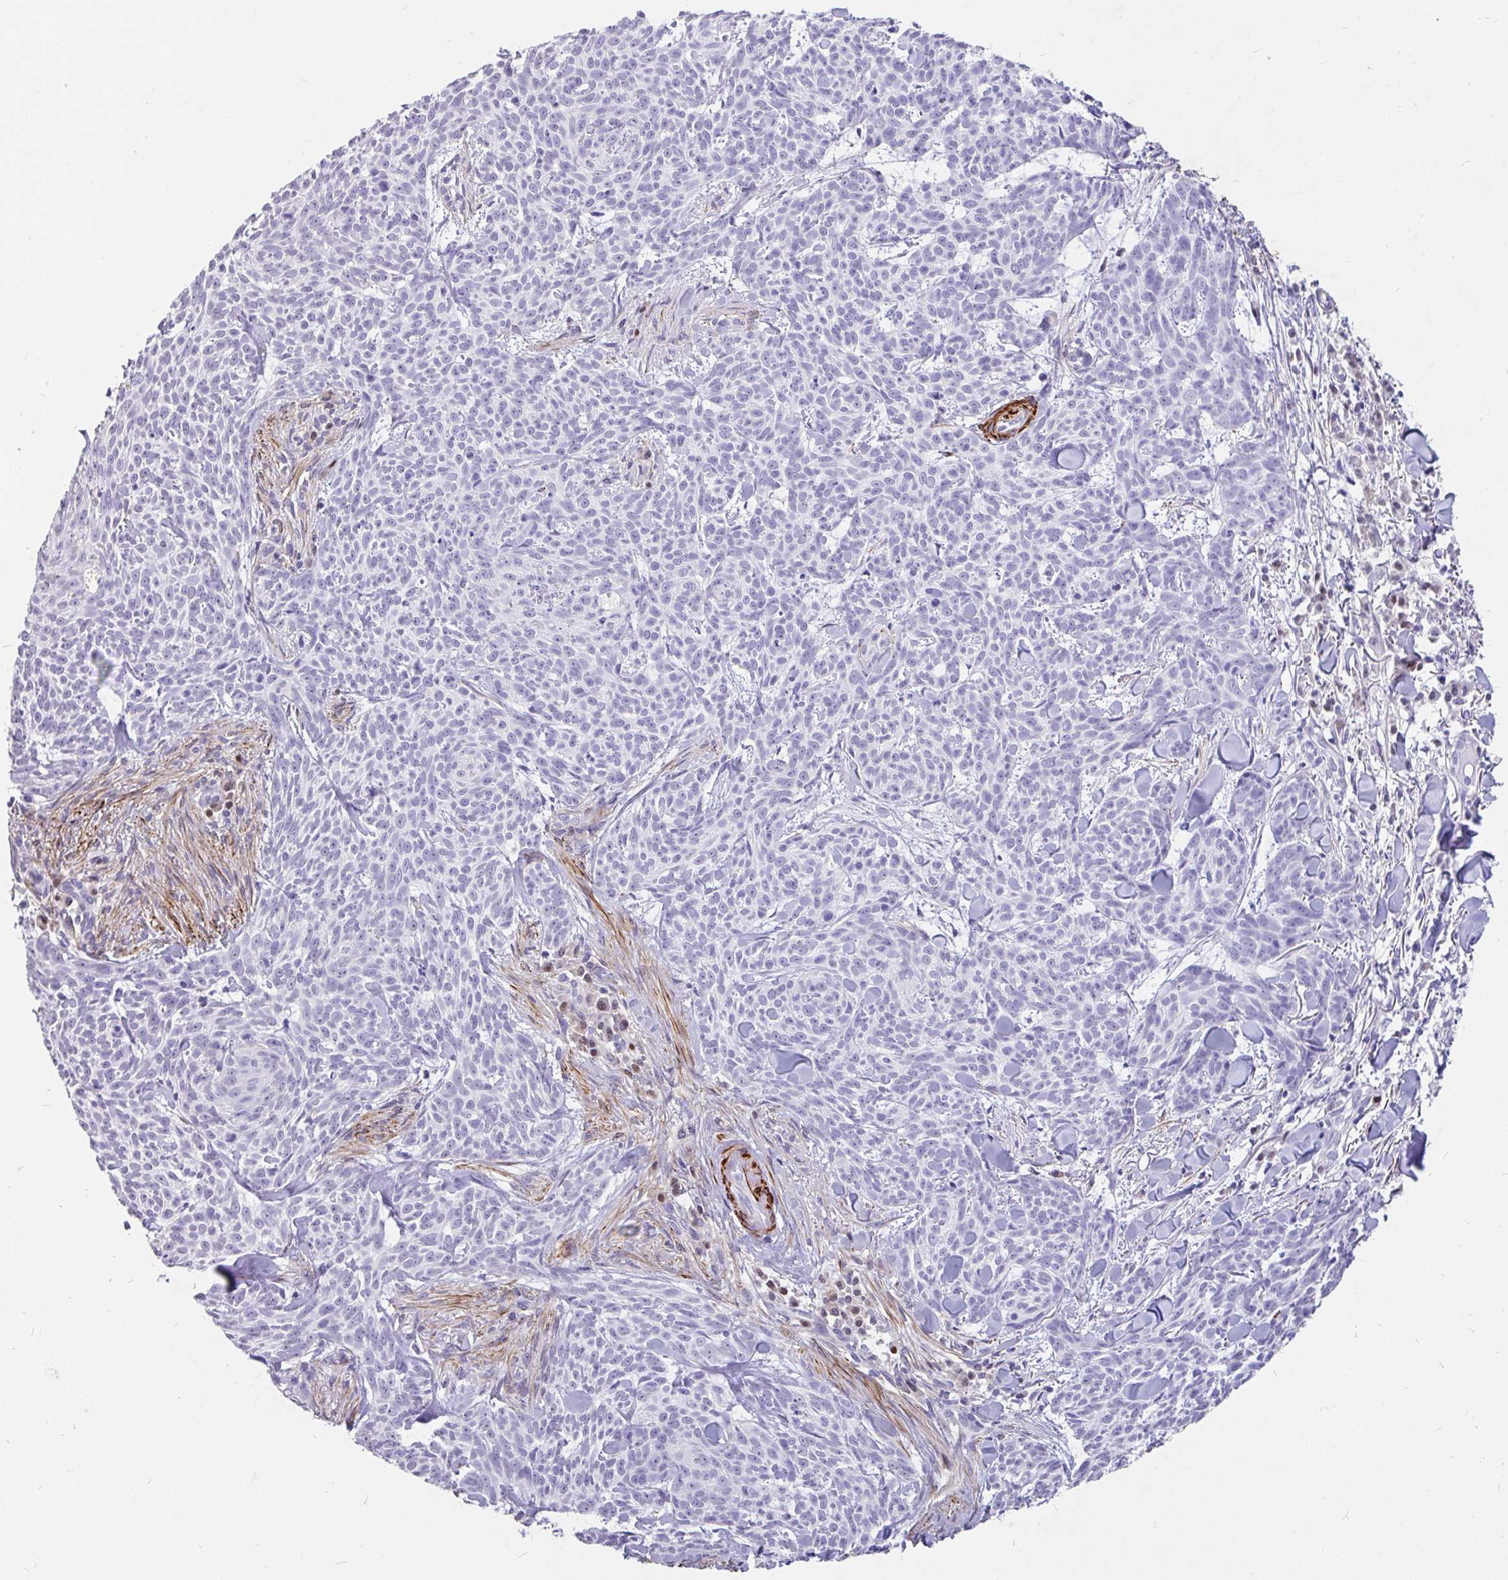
{"staining": {"intensity": "negative", "quantity": "none", "location": "none"}, "tissue": "skin cancer", "cell_type": "Tumor cells", "image_type": "cancer", "snomed": [{"axis": "morphology", "description": "Basal cell carcinoma"}, {"axis": "topography", "description": "Skin"}], "caption": "Immunohistochemistry micrograph of skin cancer (basal cell carcinoma) stained for a protein (brown), which displays no staining in tumor cells. The staining was performed using DAB (3,3'-diaminobenzidine) to visualize the protein expression in brown, while the nuclei were stained in blue with hematoxylin (Magnification: 20x).", "gene": "EML5", "patient": {"sex": "female", "age": 93}}